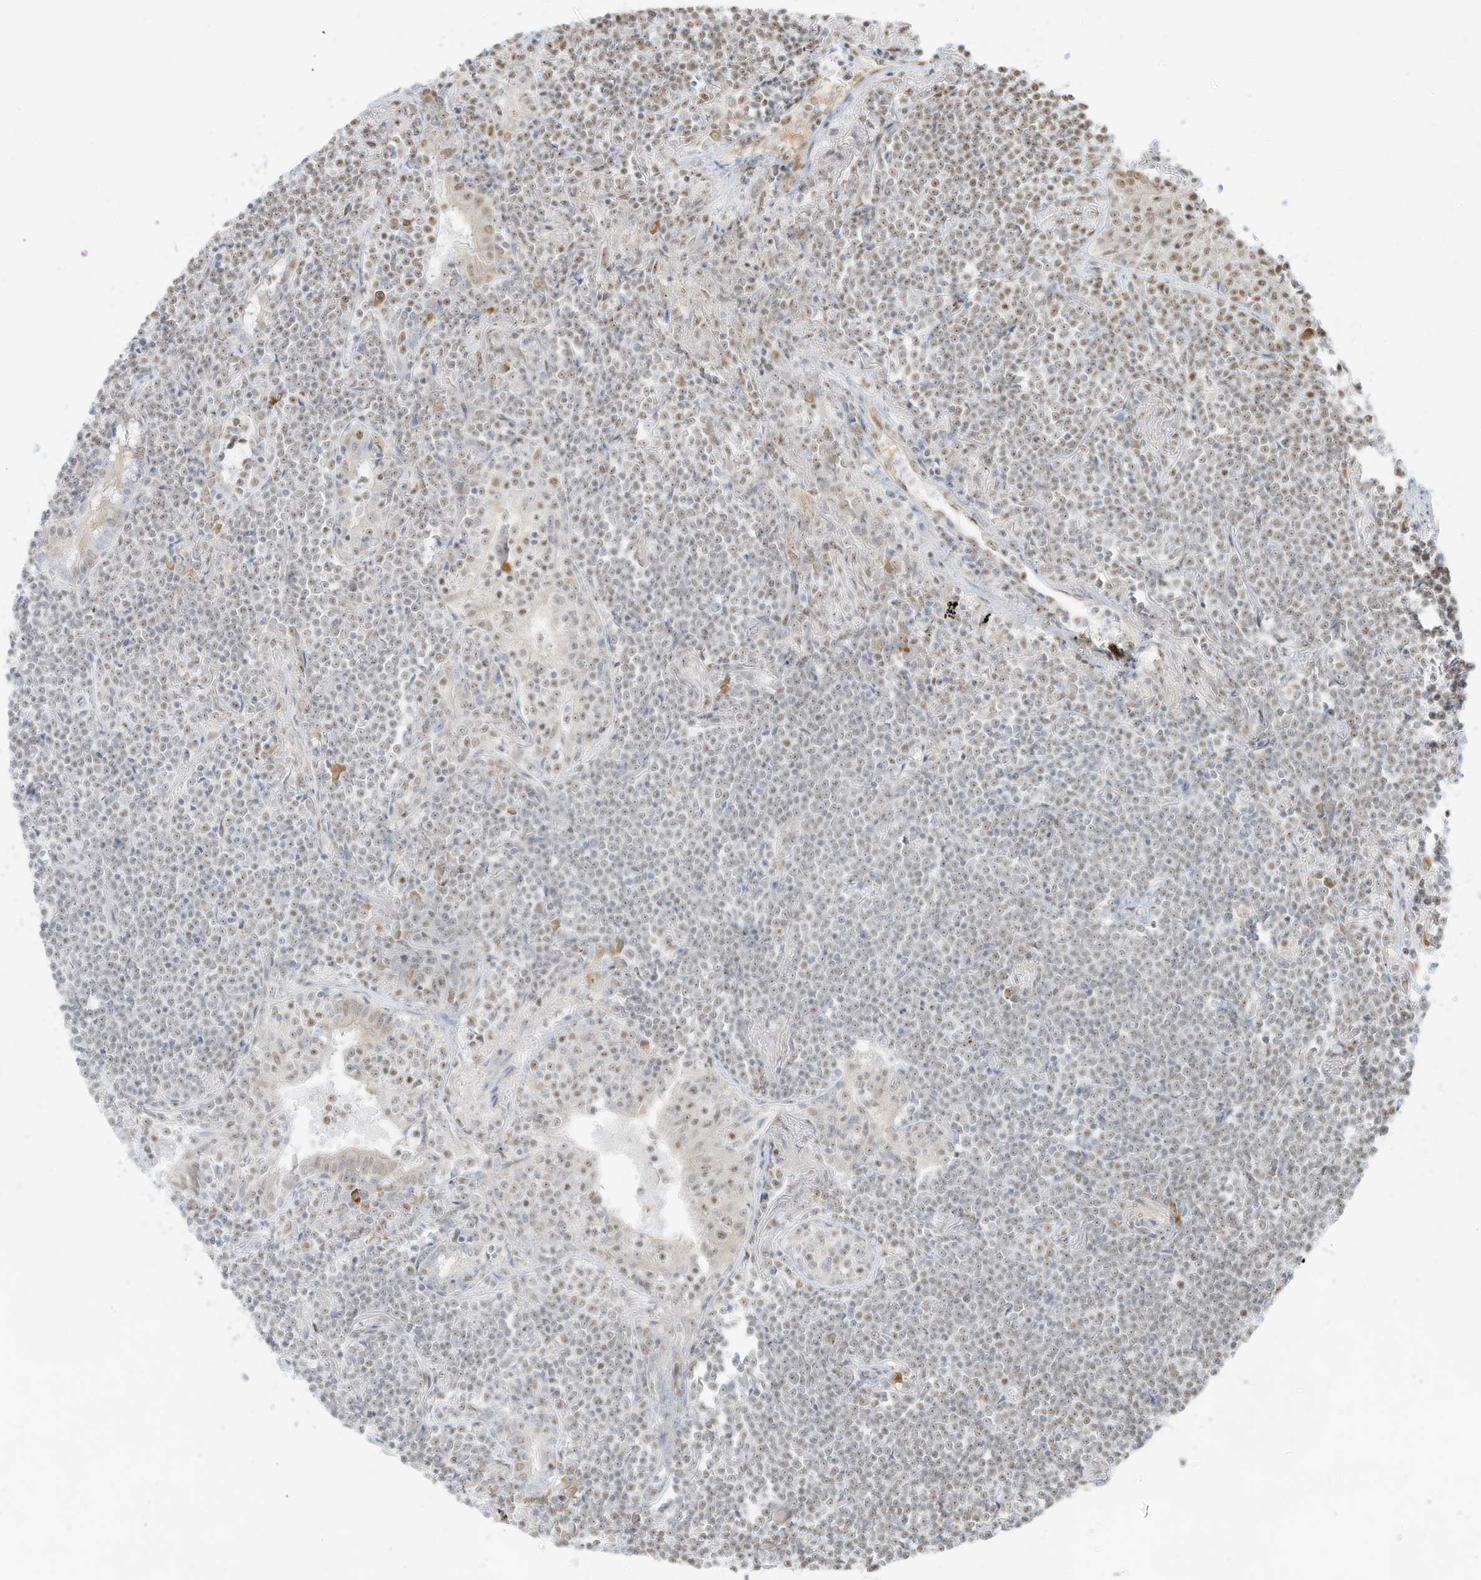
{"staining": {"intensity": "negative", "quantity": "none", "location": "none"}, "tissue": "lymphoma", "cell_type": "Tumor cells", "image_type": "cancer", "snomed": [{"axis": "morphology", "description": "Malignant lymphoma, non-Hodgkin's type, Low grade"}, {"axis": "topography", "description": "Lung"}], "caption": "Malignant lymphoma, non-Hodgkin's type (low-grade) was stained to show a protein in brown. There is no significant staining in tumor cells. The staining is performed using DAB (3,3'-diaminobenzidine) brown chromogen with nuclei counter-stained in using hematoxylin.", "gene": "NHSL1", "patient": {"sex": "female", "age": 71}}